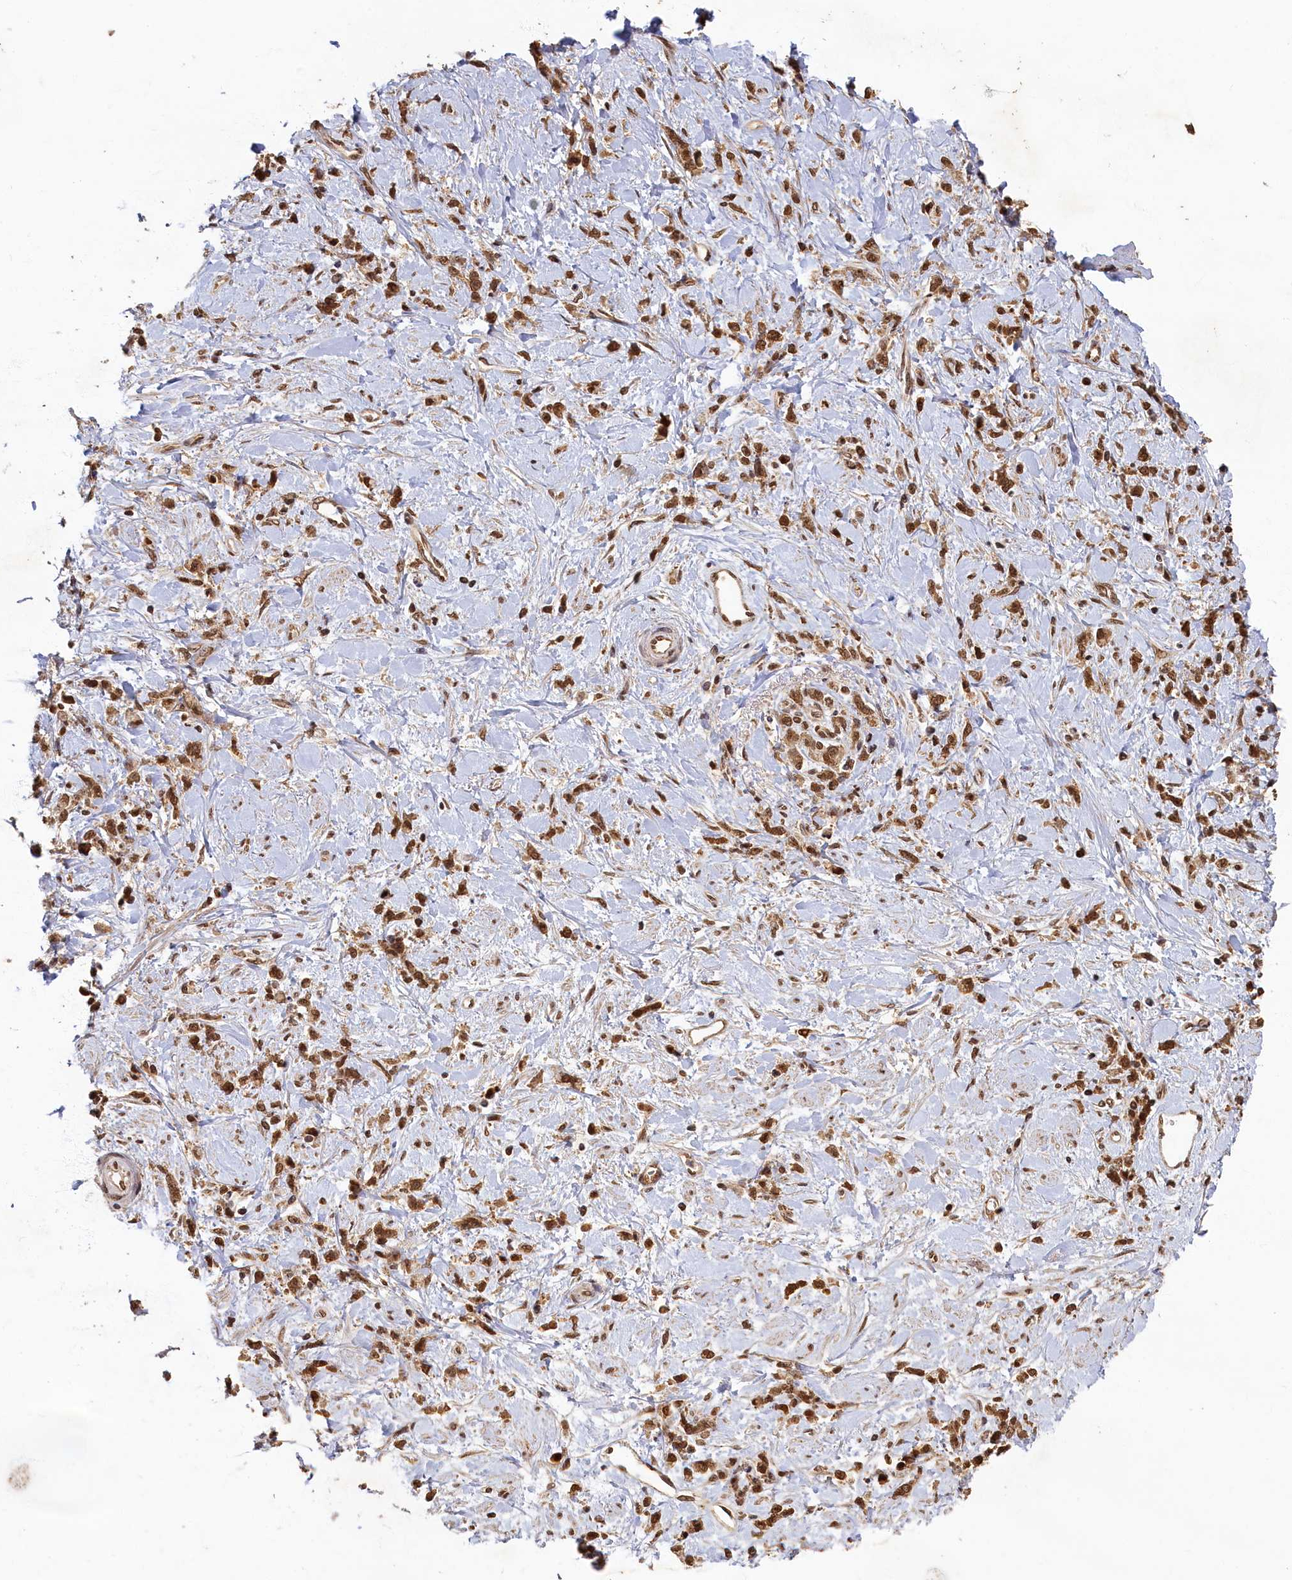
{"staining": {"intensity": "strong", "quantity": ">75%", "location": "nuclear"}, "tissue": "stomach cancer", "cell_type": "Tumor cells", "image_type": "cancer", "snomed": [{"axis": "morphology", "description": "Adenocarcinoma, NOS"}, {"axis": "topography", "description": "Stomach"}], "caption": "The histopathology image displays a brown stain indicating the presence of a protein in the nuclear of tumor cells in adenocarcinoma (stomach). The protein is stained brown, and the nuclei are stained in blue (DAB (3,3'-diaminobenzidine) IHC with brightfield microscopy, high magnification).", "gene": "CKAP2L", "patient": {"sex": "female", "age": 60}}